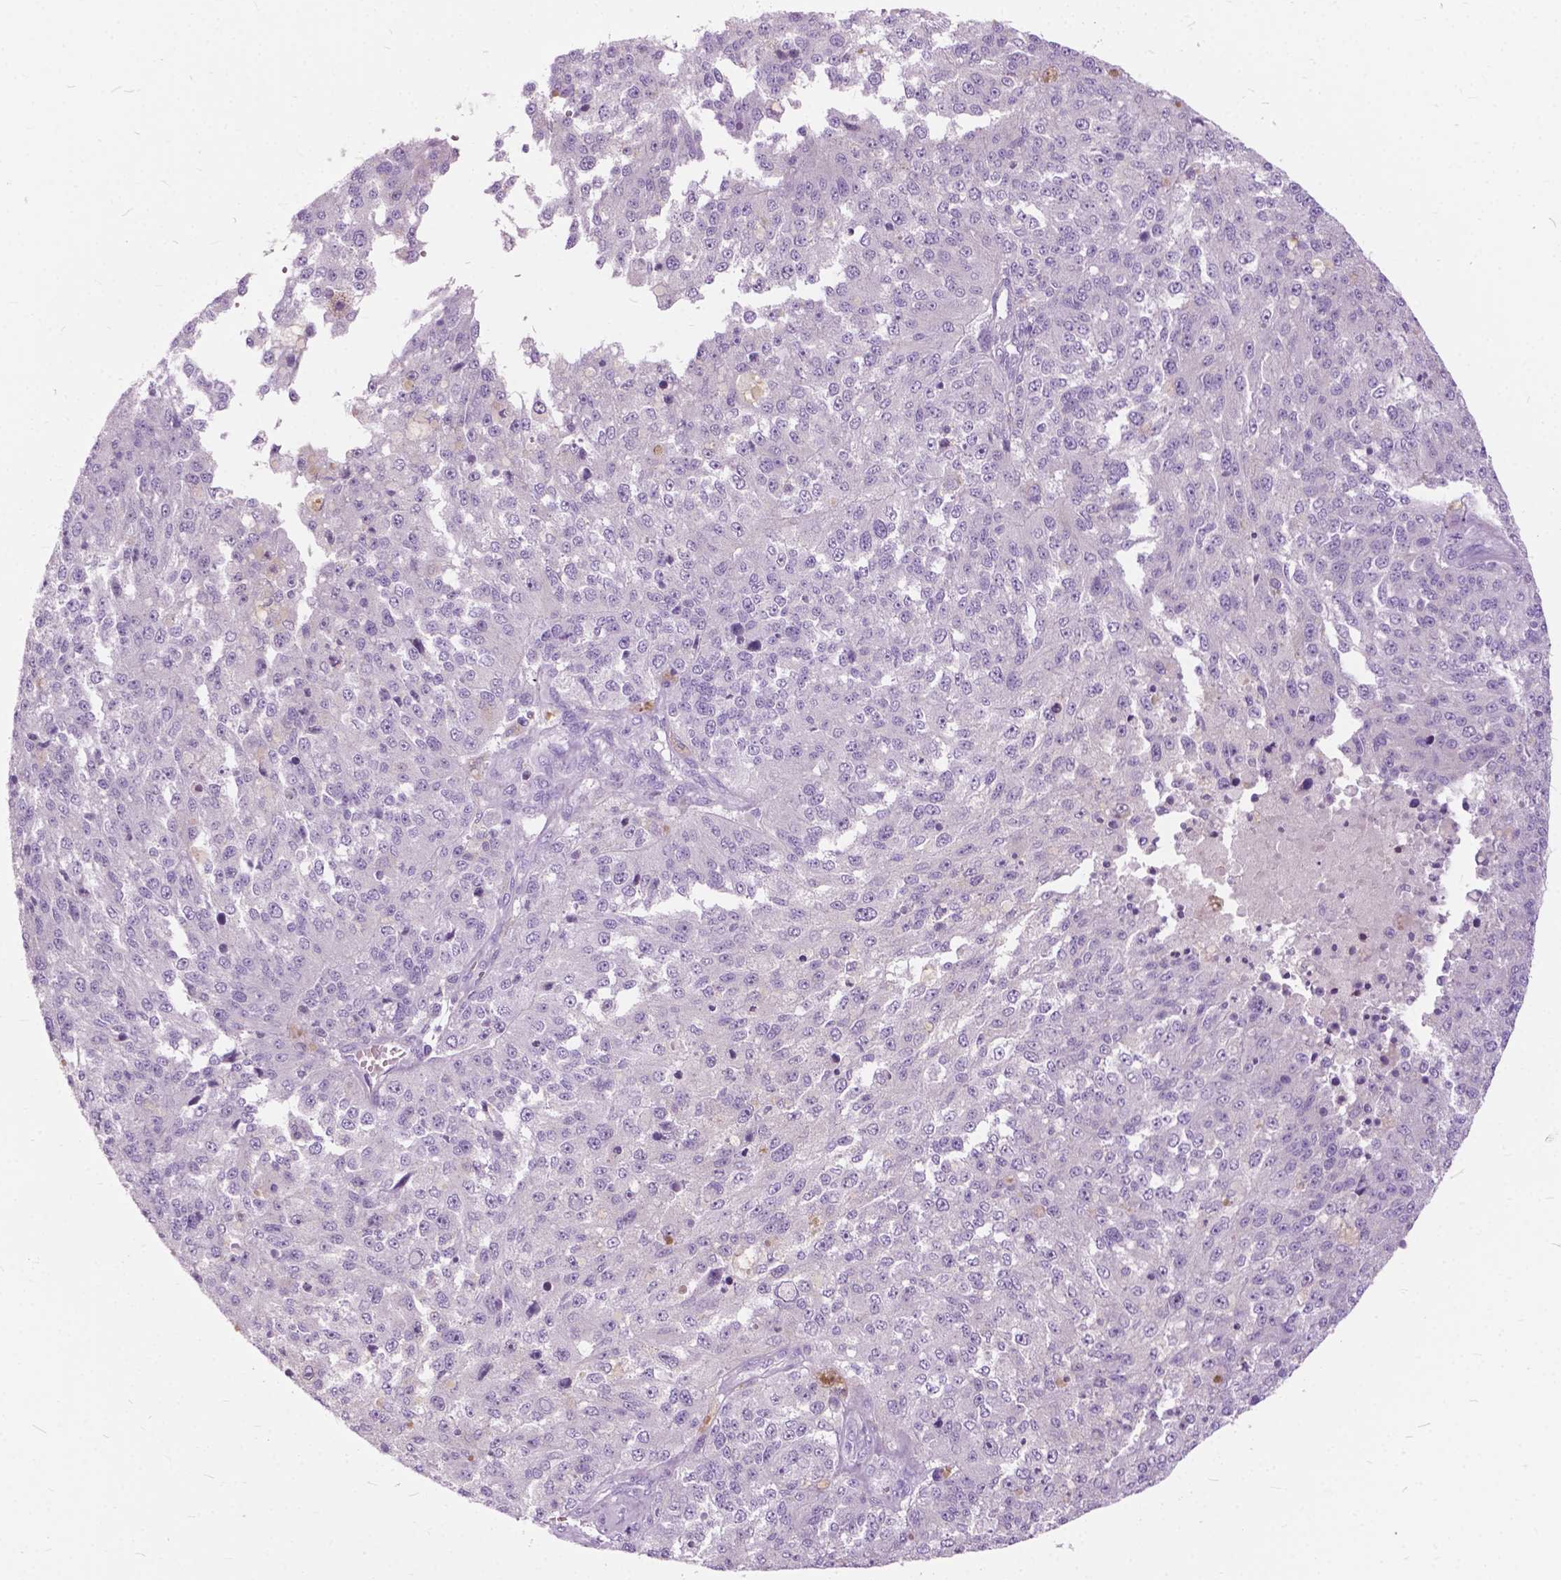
{"staining": {"intensity": "negative", "quantity": "none", "location": "none"}, "tissue": "melanoma", "cell_type": "Tumor cells", "image_type": "cancer", "snomed": [{"axis": "morphology", "description": "Malignant melanoma, Metastatic site"}, {"axis": "topography", "description": "Lymph node"}], "caption": "An immunohistochemistry (IHC) photomicrograph of malignant melanoma (metastatic site) is shown. There is no staining in tumor cells of malignant melanoma (metastatic site).", "gene": "PRR35", "patient": {"sex": "female", "age": 64}}